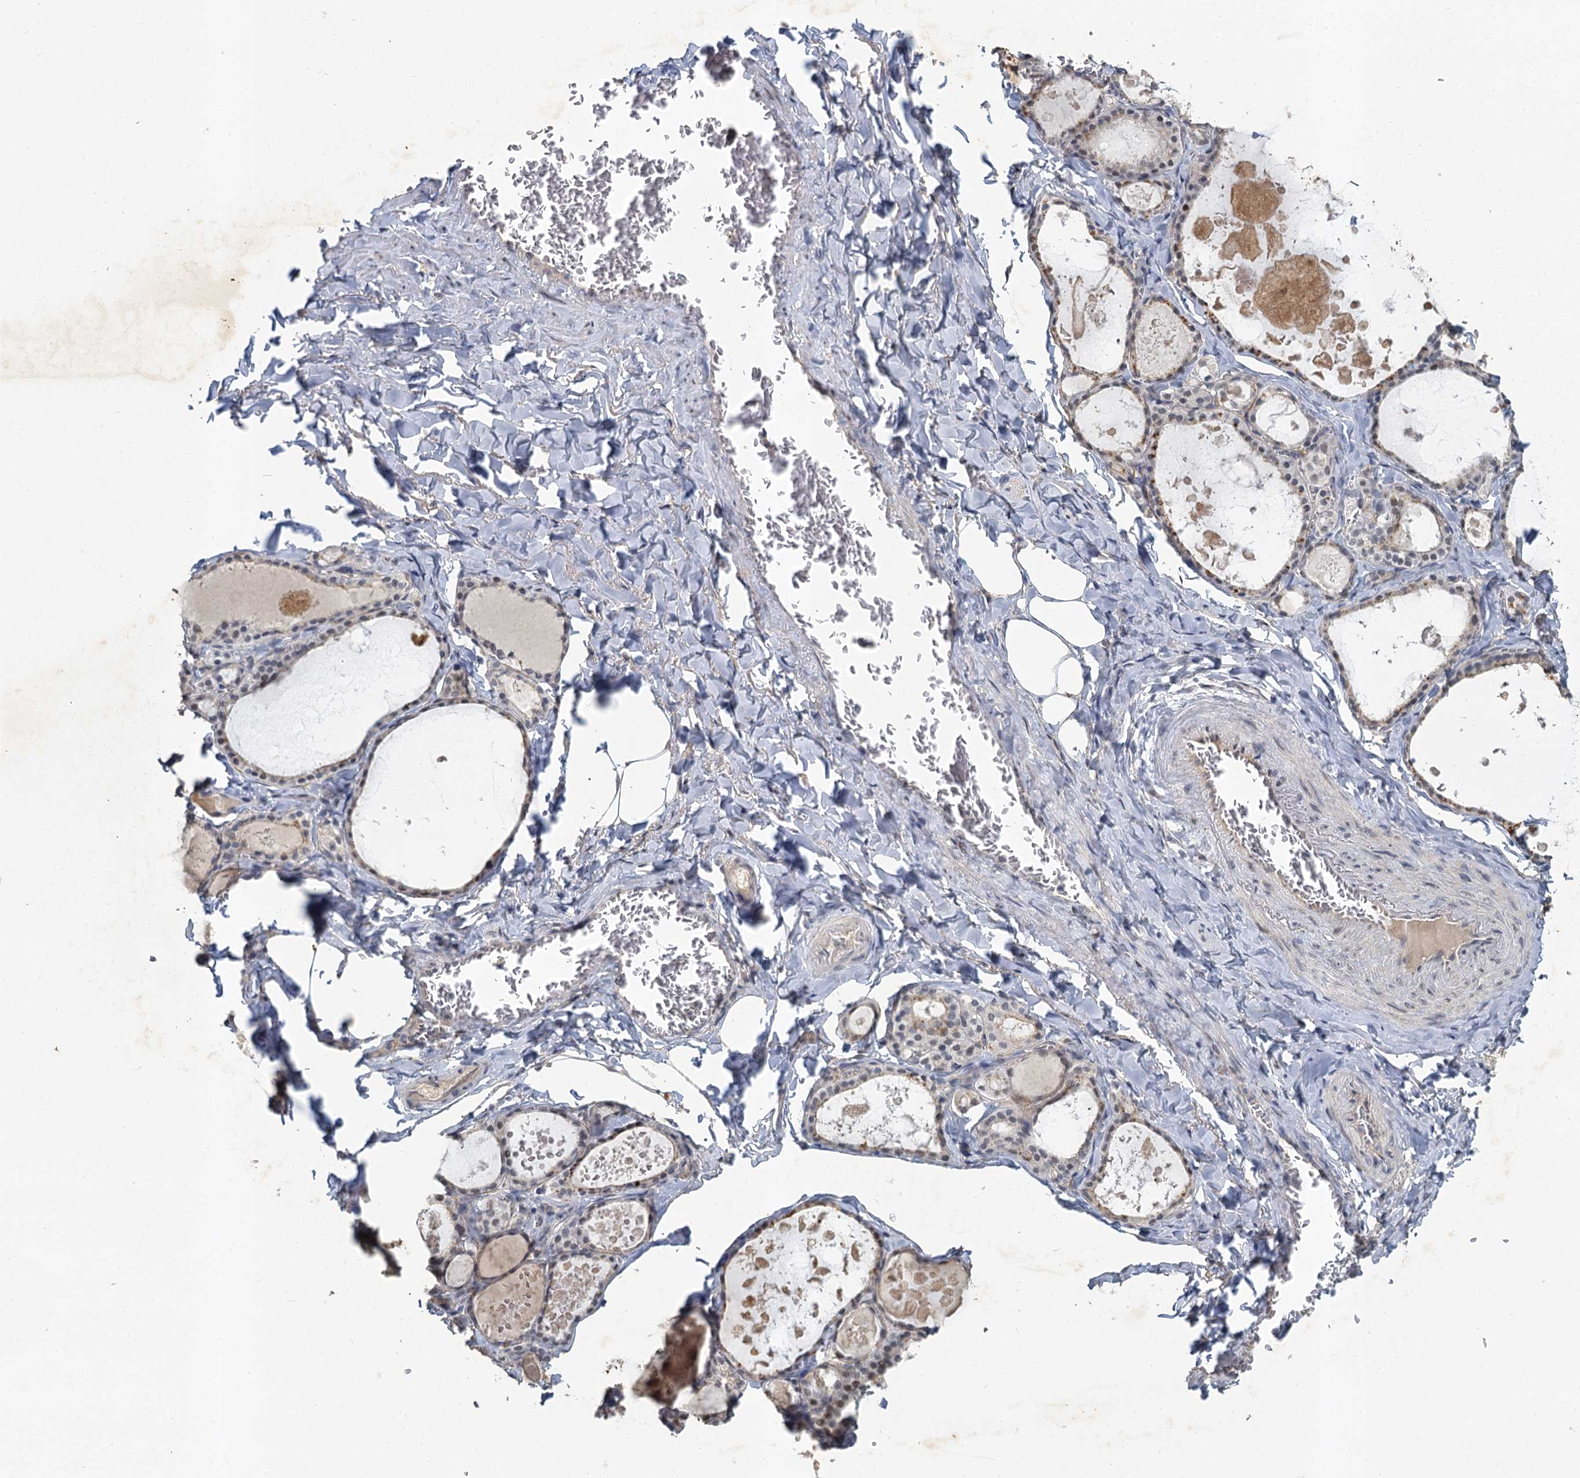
{"staining": {"intensity": "weak", "quantity": "<25%", "location": "nuclear"}, "tissue": "thyroid gland", "cell_type": "Glandular cells", "image_type": "normal", "snomed": [{"axis": "morphology", "description": "Normal tissue, NOS"}, {"axis": "topography", "description": "Thyroid gland"}], "caption": "Protein analysis of normal thyroid gland reveals no significant expression in glandular cells. (DAB (3,3'-diaminobenzidine) IHC visualized using brightfield microscopy, high magnification).", "gene": "MUCL1", "patient": {"sex": "male", "age": 56}}